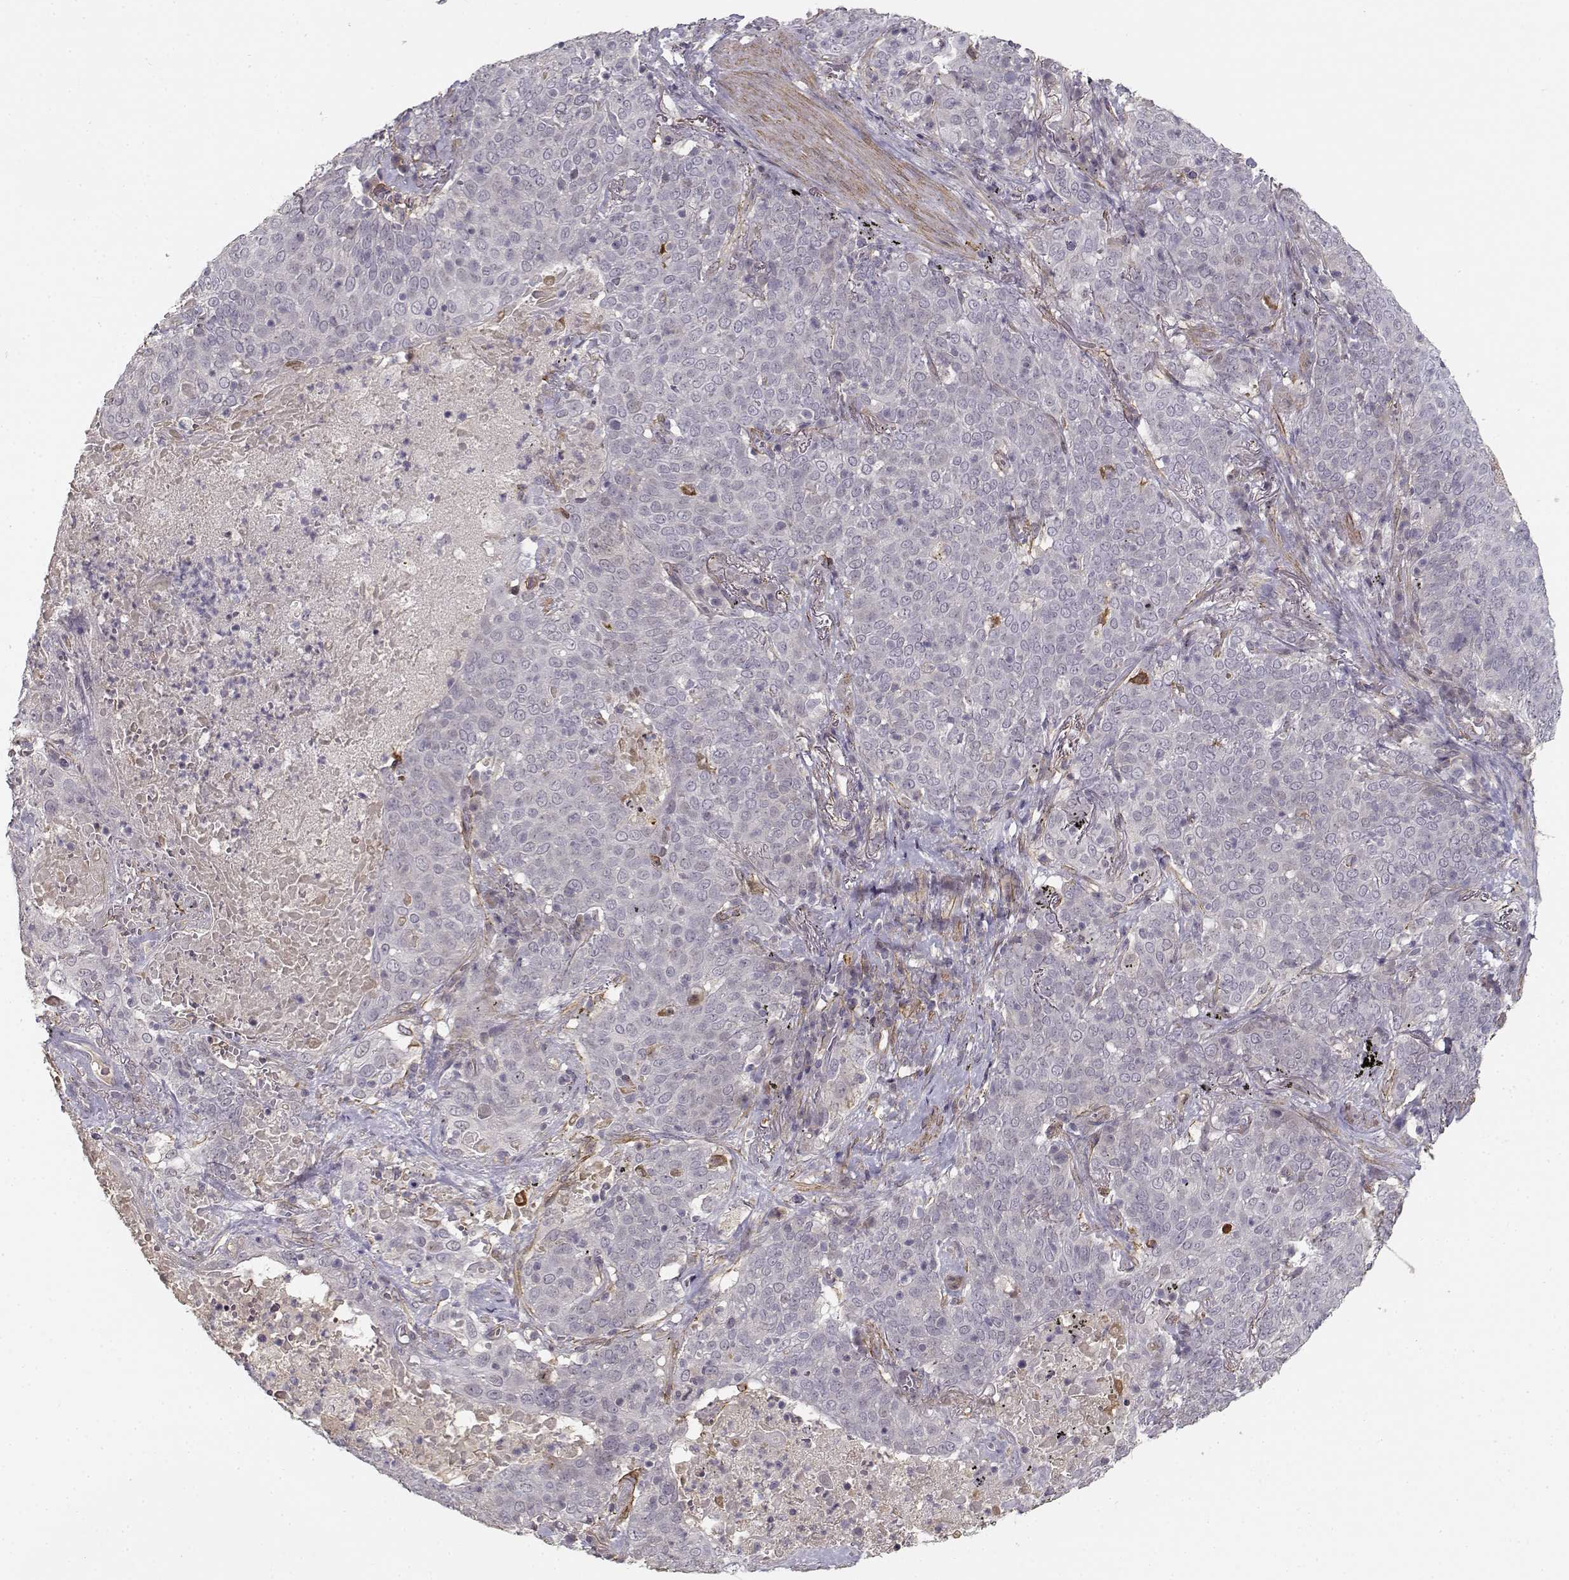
{"staining": {"intensity": "negative", "quantity": "none", "location": "none"}, "tissue": "lung cancer", "cell_type": "Tumor cells", "image_type": "cancer", "snomed": [{"axis": "morphology", "description": "Squamous cell carcinoma, NOS"}, {"axis": "topography", "description": "Lung"}], "caption": "Immunohistochemical staining of human squamous cell carcinoma (lung) reveals no significant expression in tumor cells.", "gene": "RGS9BP", "patient": {"sex": "male", "age": 82}}